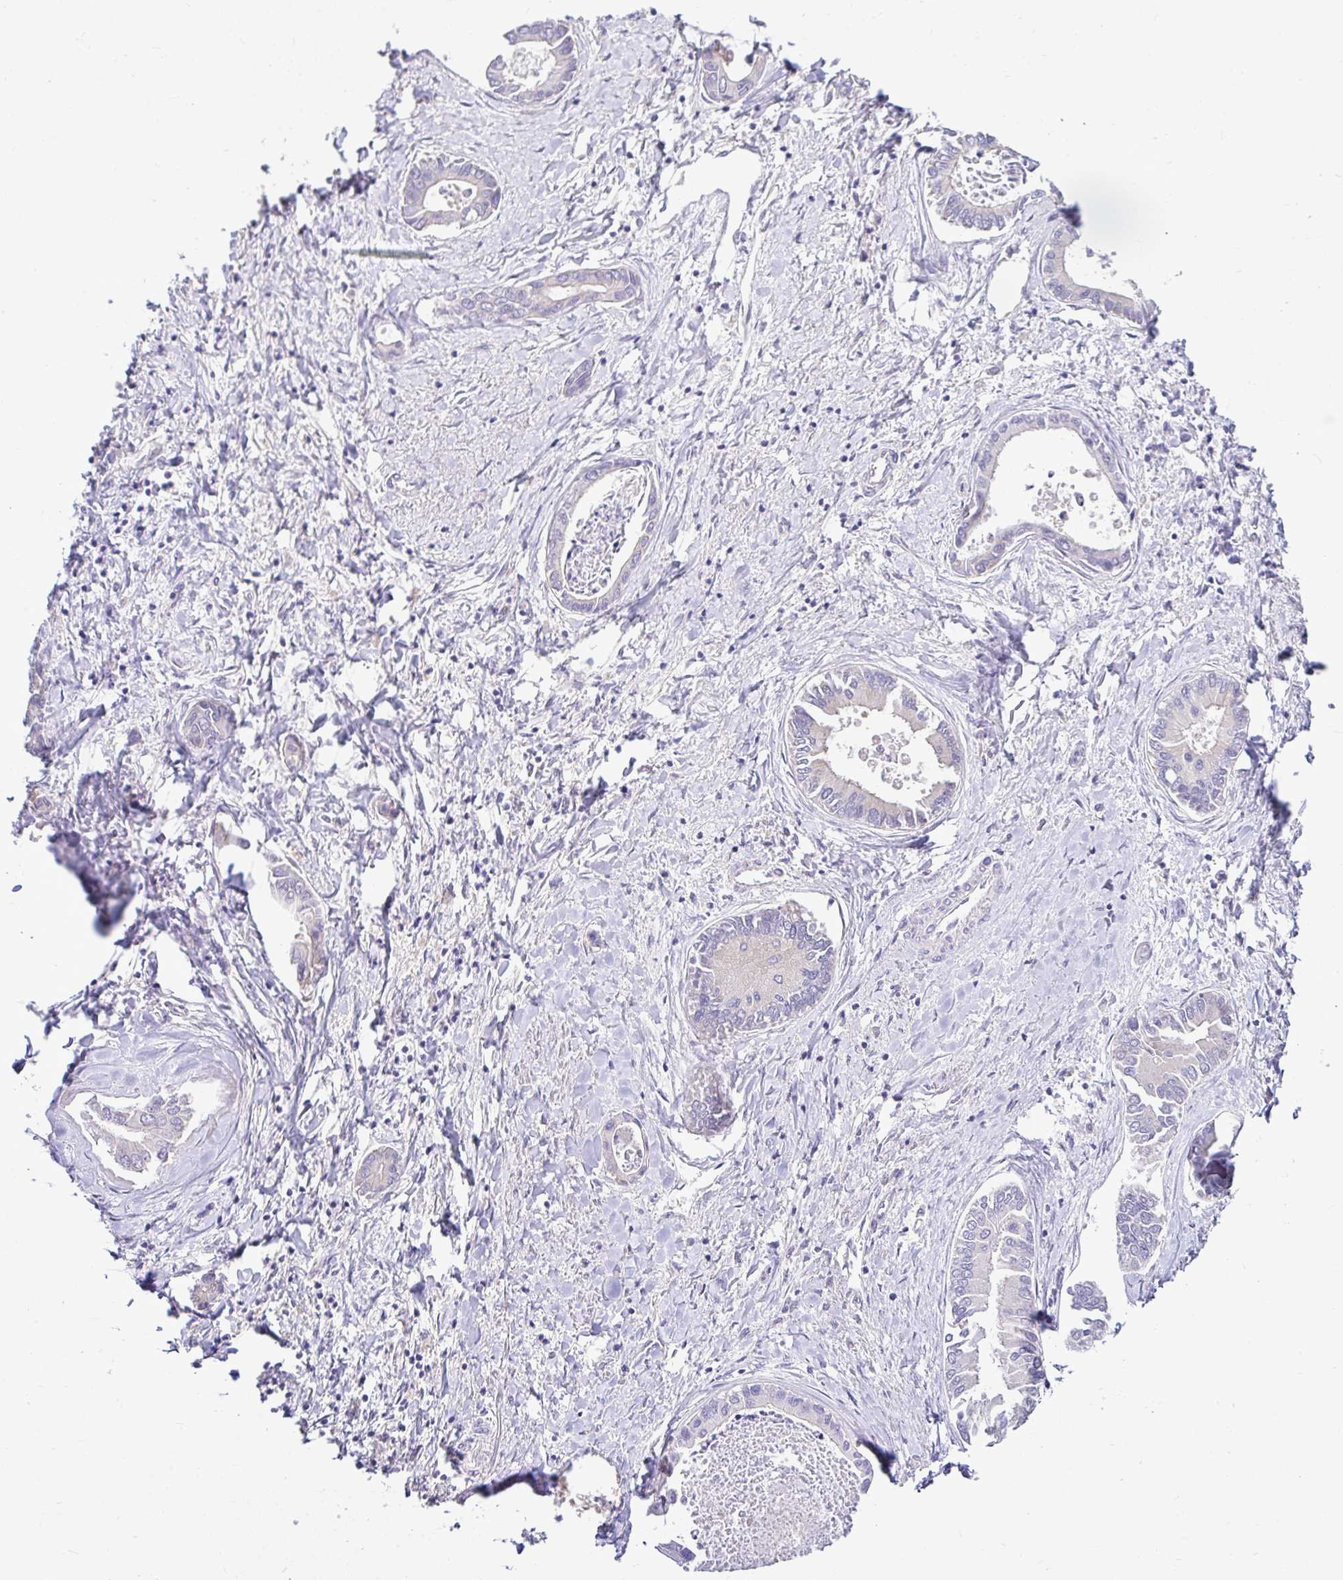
{"staining": {"intensity": "negative", "quantity": "none", "location": "none"}, "tissue": "liver cancer", "cell_type": "Tumor cells", "image_type": "cancer", "snomed": [{"axis": "morphology", "description": "Cholangiocarcinoma"}, {"axis": "topography", "description": "Liver"}], "caption": "A high-resolution photomicrograph shows IHC staining of cholangiocarcinoma (liver), which demonstrates no significant positivity in tumor cells.", "gene": "LARS1", "patient": {"sex": "male", "age": 66}}